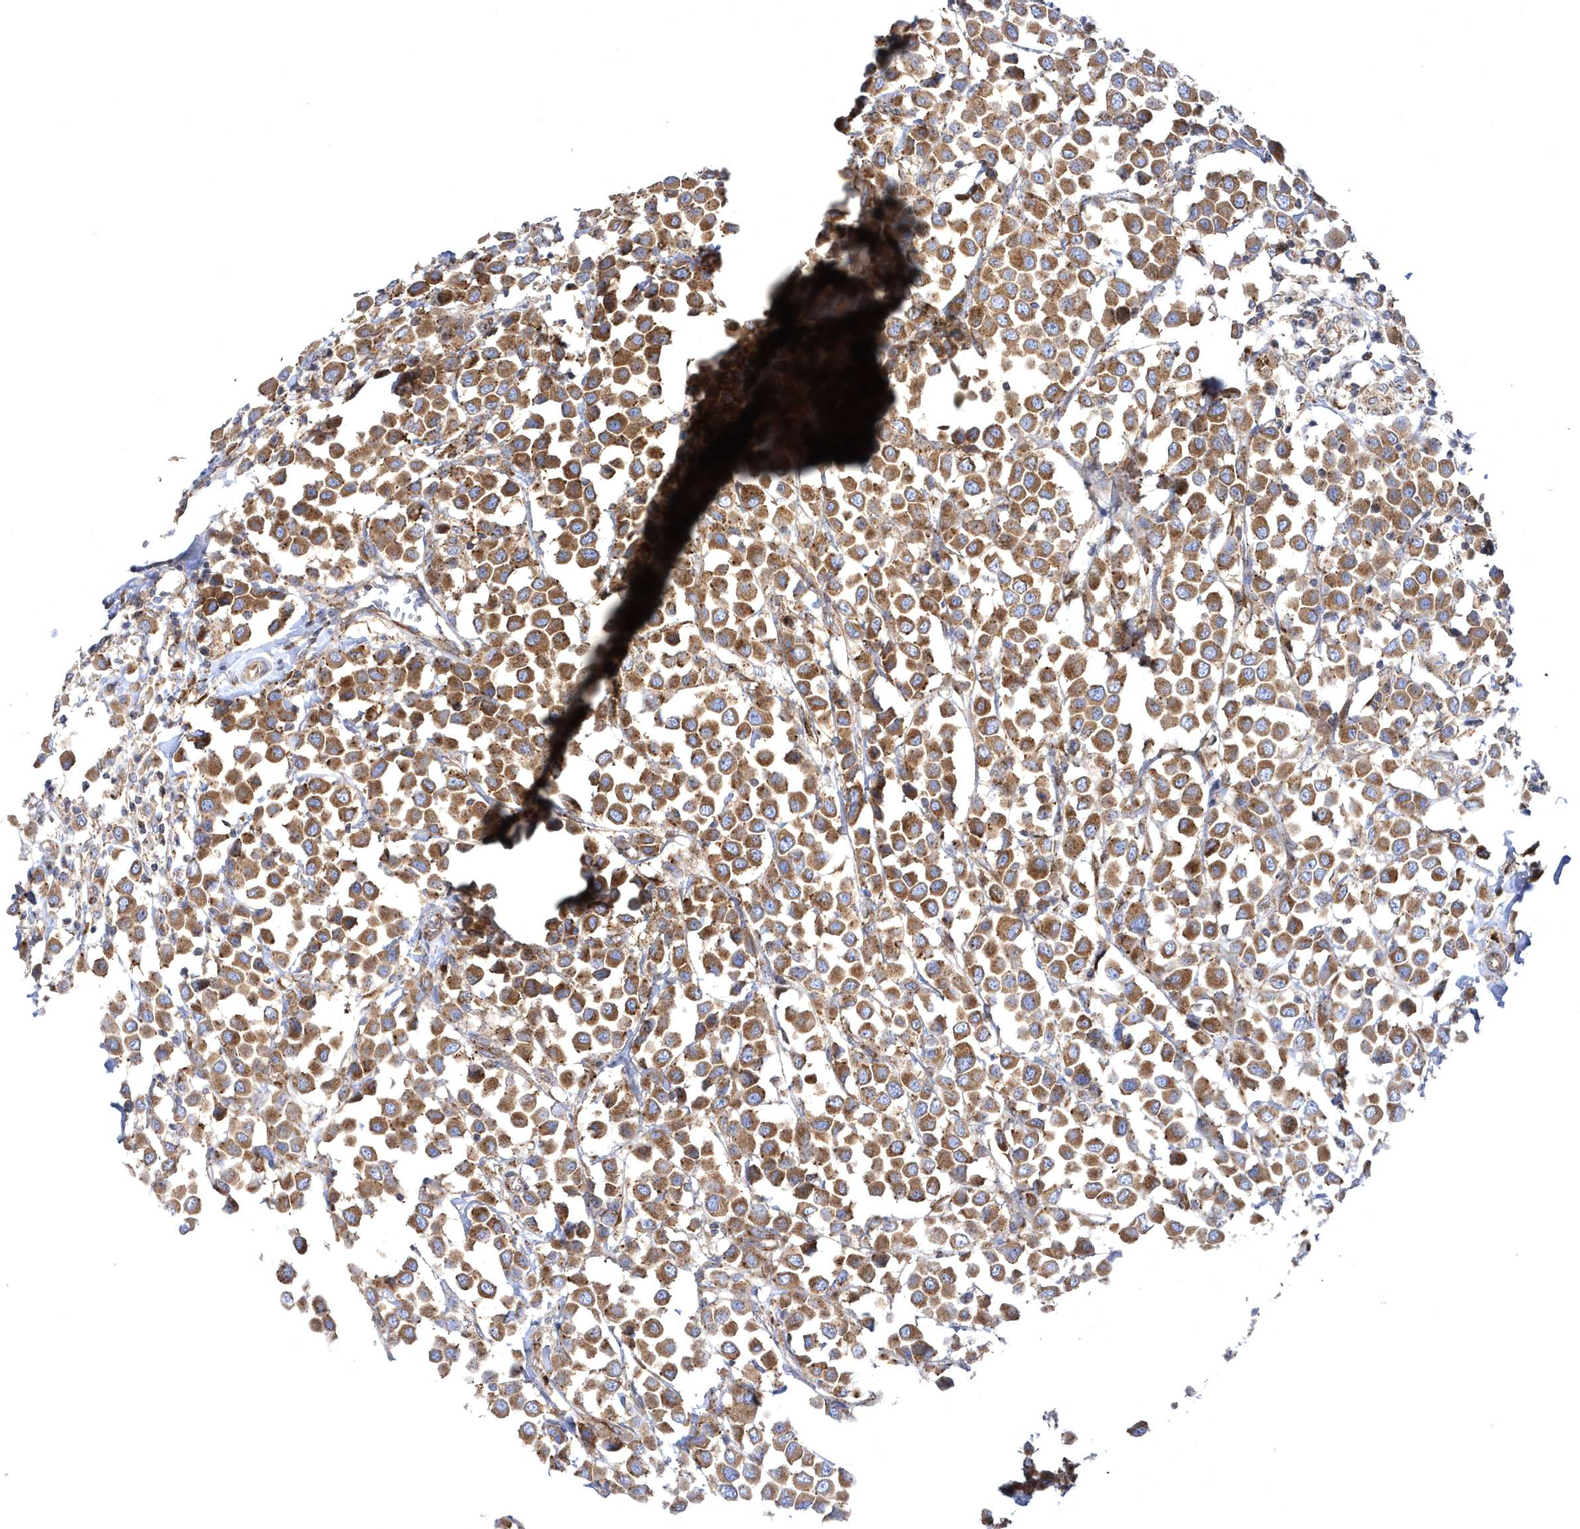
{"staining": {"intensity": "moderate", "quantity": ">75%", "location": "cytoplasmic/membranous"}, "tissue": "breast cancer", "cell_type": "Tumor cells", "image_type": "cancer", "snomed": [{"axis": "morphology", "description": "Duct carcinoma"}, {"axis": "topography", "description": "Breast"}], "caption": "Brown immunohistochemical staining in breast cancer (infiltrating ductal carcinoma) shows moderate cytoplasmic/membranous staining in about >75% of tumor cells.", "gene": "COPB2", "patient": {"sex": "female", "age": 61}}